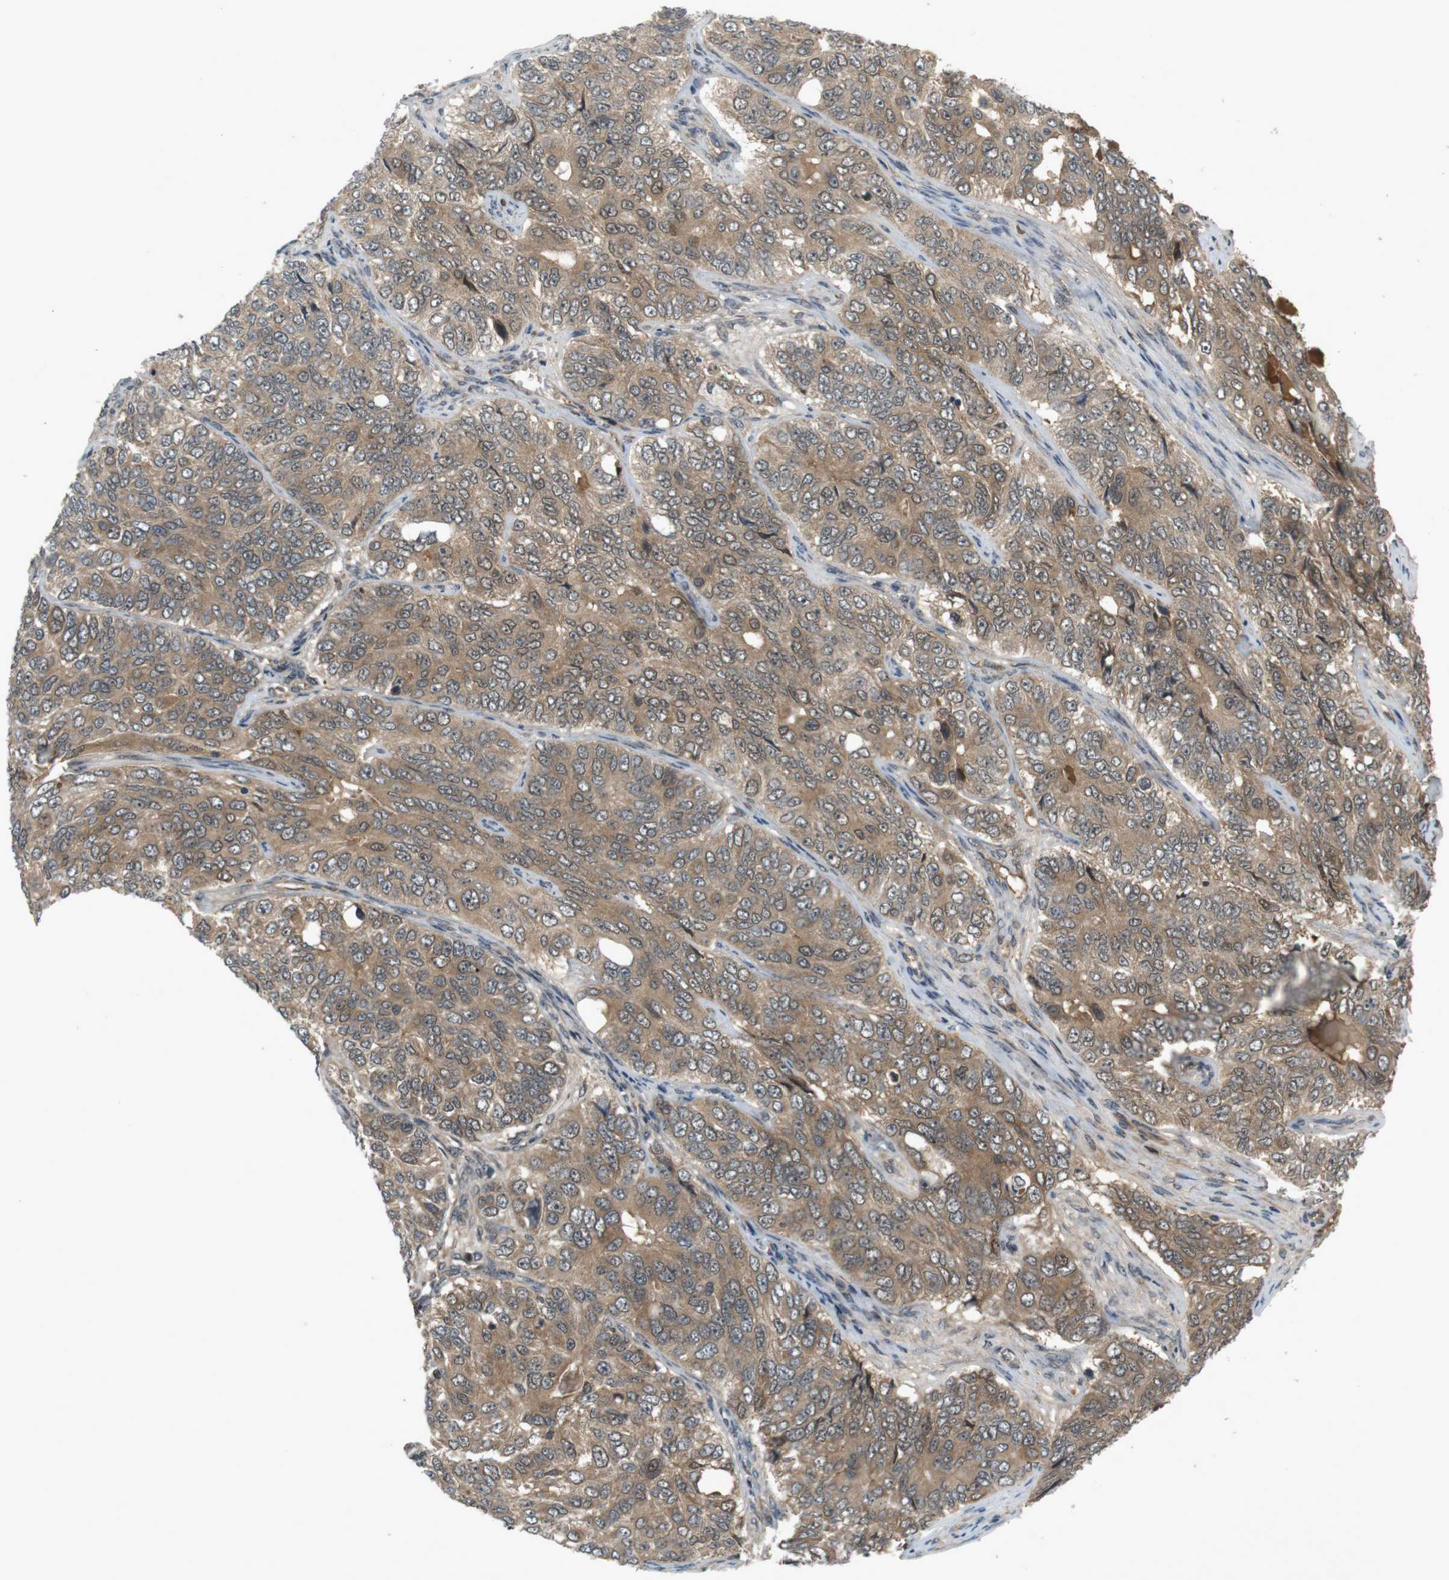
{"staining": {"intensity": "moderate", "quantity": ">75%", "location": "cytoplasmic/membranous"}, "tissue": "ovarian cancer", "cell_type": "Tumor cells", "image_type": "cancer", "snomed": [{"axis": "morphology", "description": "Carcinoma, endometroid"}, {"axis": "topography", "description": "Ovary"}], "caption": "Immunohistochemical staining of human ovarian endometroid carcinoma reveals medium levels of moderate cytoplasmic/membranous protein expression in about >75% of tumor cells.", "gene": "NFKBIE", "patient": {"sex": "female", "age": 51}}